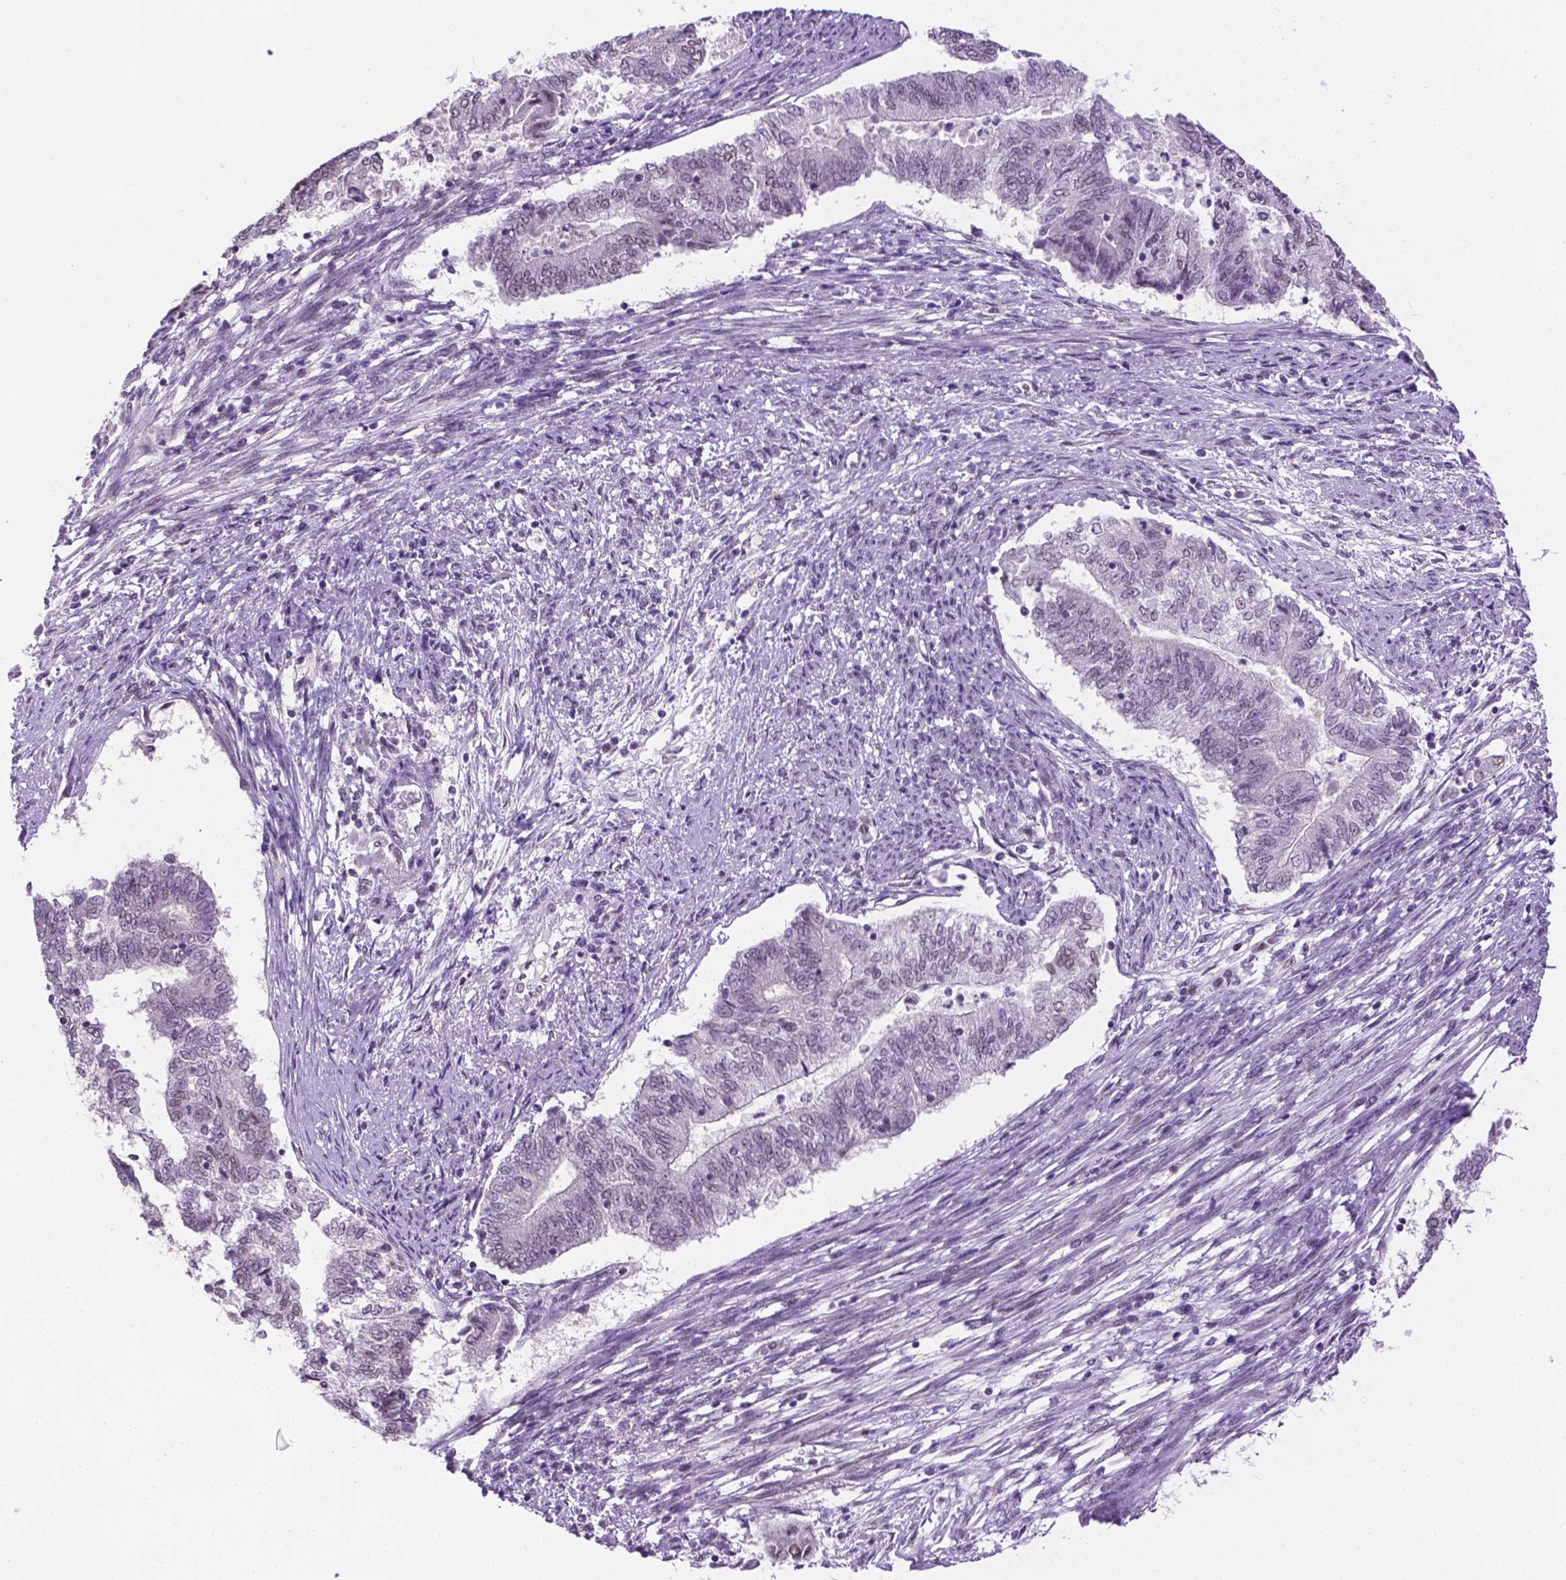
{"staining": {"intensity": "negative", "quantity": "none", "location": "none"}, "tissue": "endometrial cancer", "cell_type": "Tumor cells", "image_type": "cancer", "snomed": [{"axis": "morphology", "description": "Adenocarcinoma, NOS"}, {"axis": "topography", "description": "Endometrium"}], "caption": "This is an immunohistochemistry micrograph of endometrial adenocarcinoma. There is no positivity in tumor cells.", "gene": "ABI2", "patient": {"sex": "female", "age": 65}}